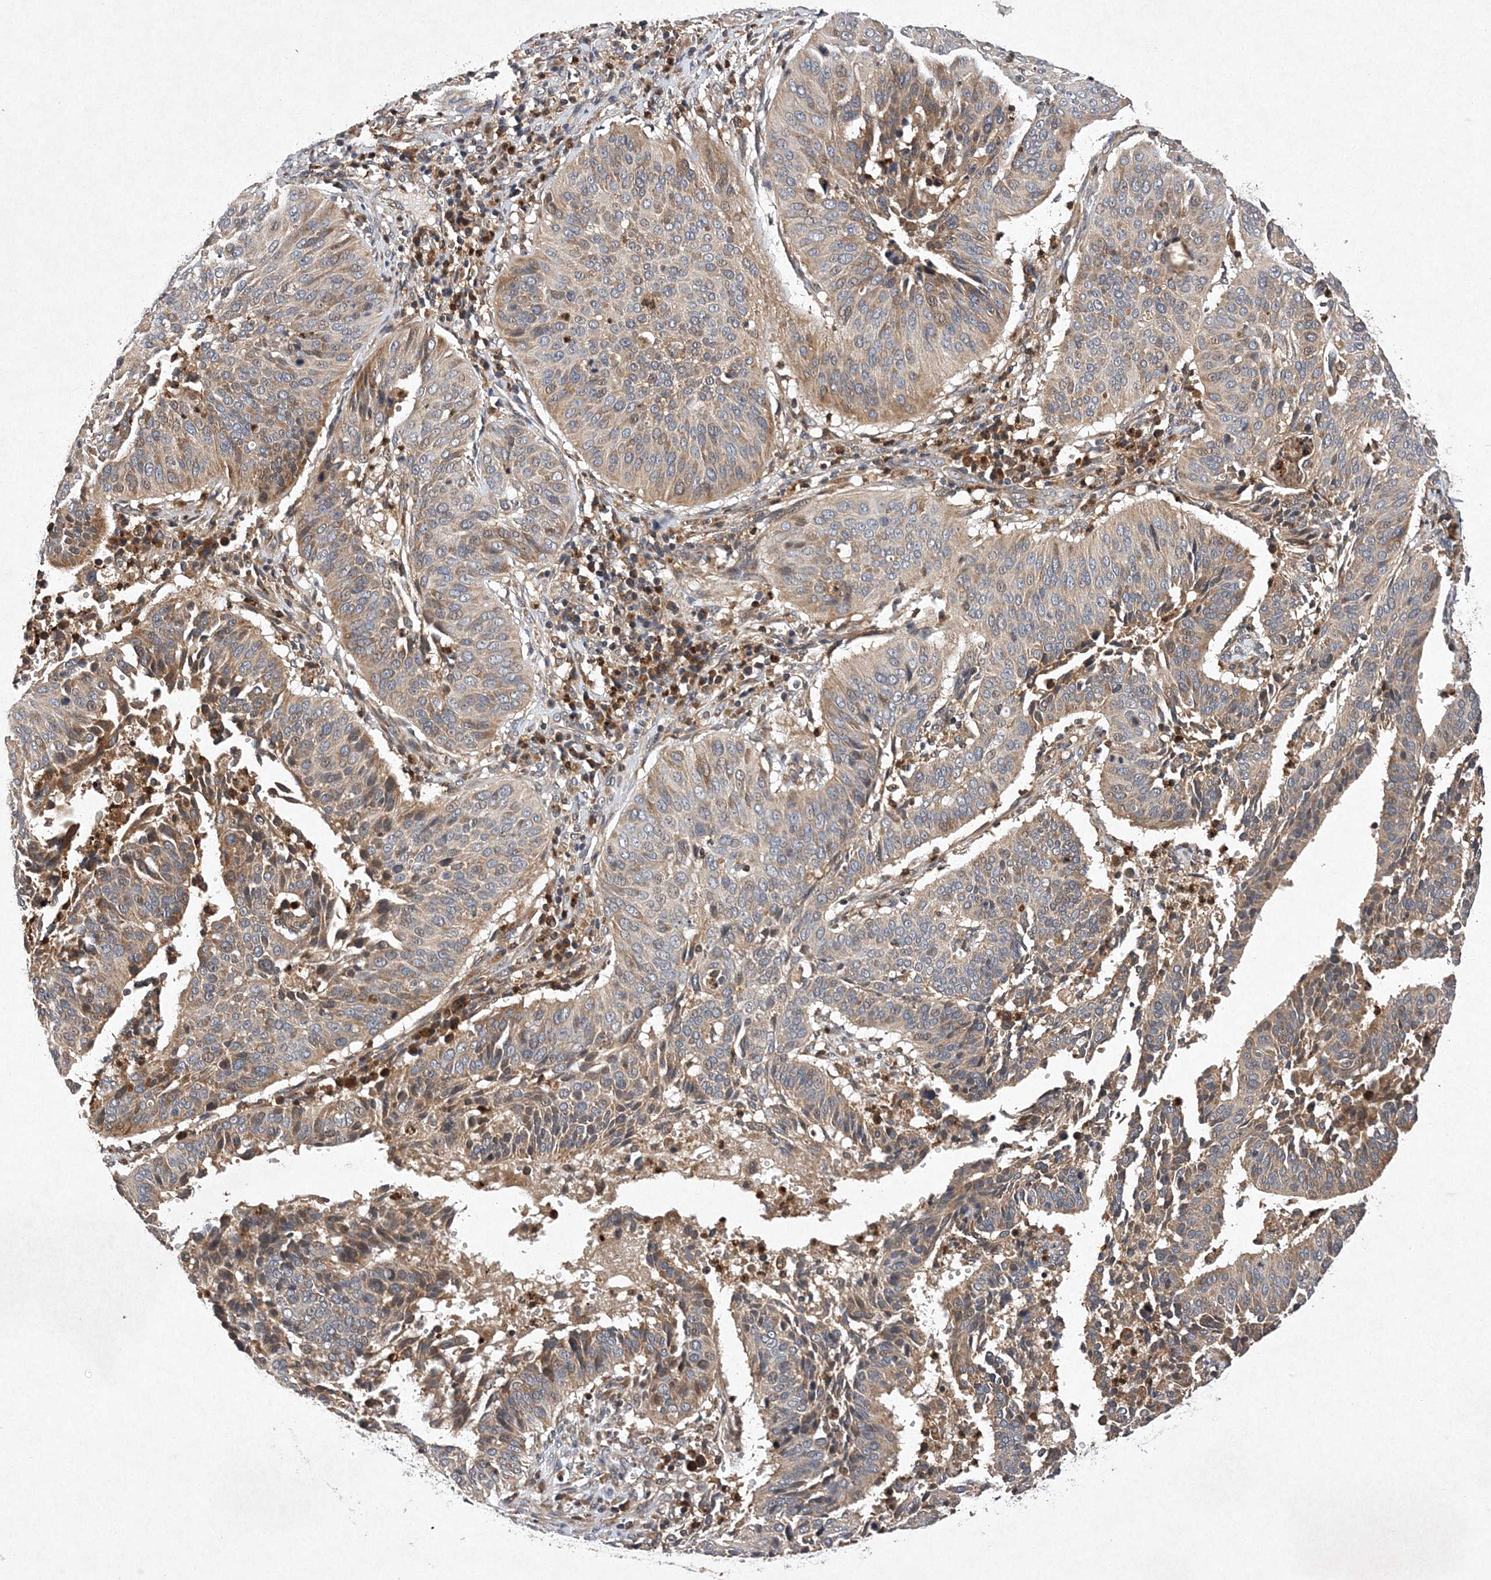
{"staining": {"intensity": "moderate", "quantity": "25%-75%", "location": "cytoplasmic/membranous"}, "tissue": "cervical cancer", "cell_type": "Tumor cells", "image_type": "cancer", "snomed": [{"axis": "morphology", "description": "Normal tissue, NOS"}, {"axis": "morphology", "description": "Squamous cell carcinoma, NOS"}, {"axis": "topography", "description": "Cervix"}], "caption": "Cervical cancer (squamous cell carcinoma) tissue shows moderate cytoplasmic/membranous positivity in about 25%-75% of tumor cells, visualized by immunohistochemistry.", "gene": "PROSER1", "patient": {"sex": "female", "age": 39}}